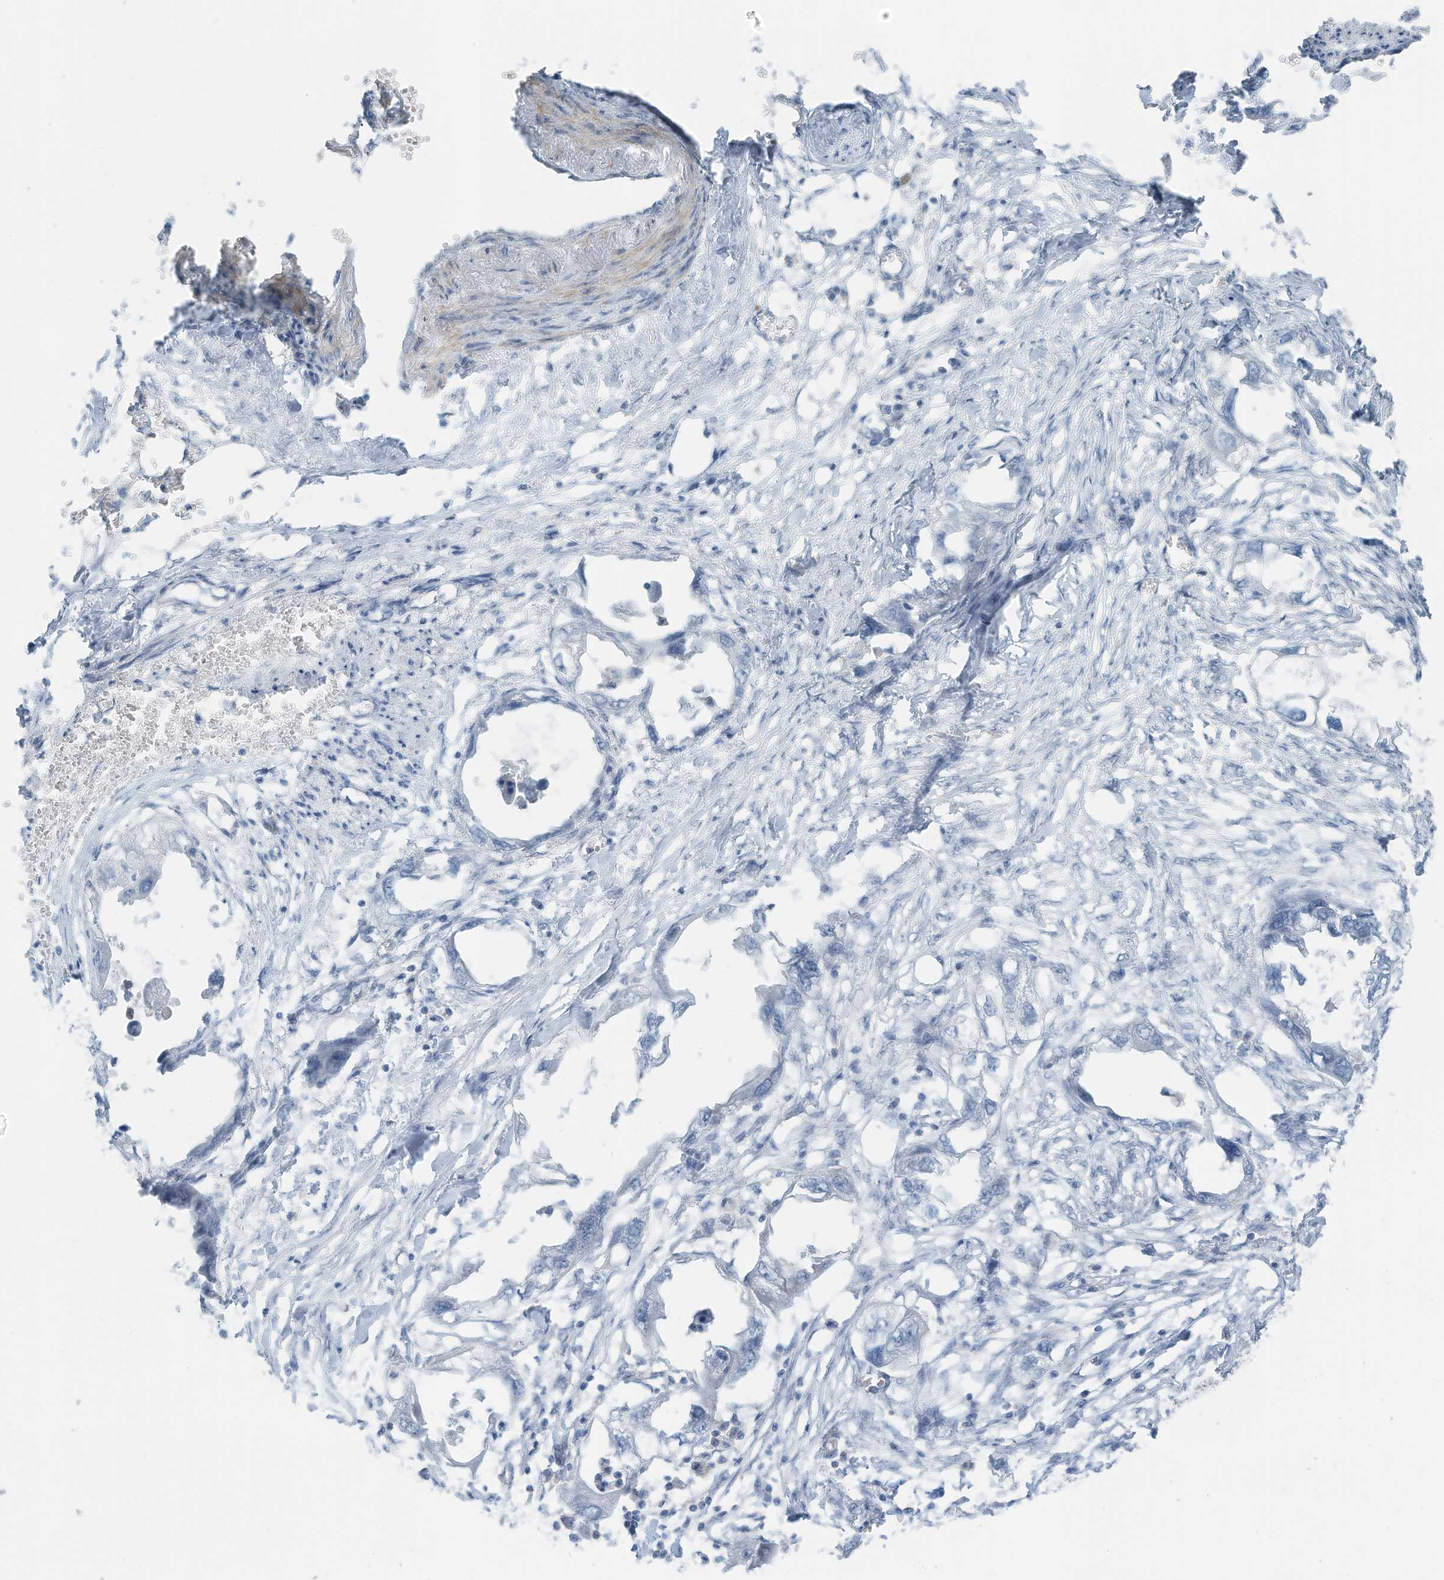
{"staining": {"intensity": "negative", "quantity": "none", "location": "none"}, "tissue": "endometrial cancer", "cell_type": "Tumor cells", "image_type": "cancer", "snomed": [{"axis": "morphology", "description": "Adenocarcinoma, NOS"}, {"axis": "morphology", "description": "Adenocarcinoma, metastatic, NOS"}, {"axis": "topography", "description": "Adipose tissue"}, {"axis": "topography", "description": "Endometrium"}], "caption": "Tumor cells are negative for brown protein staining in endometrial cancer (adenocarcinoma). (Stains: DAB (3,3'-diaminobenzidine) IHC with hematoxylin counter stain, Microscopy: brightfield microscopy at high magnification).", "gene": "ZNF846", "patient": {"sex": "female", "age": 67}}